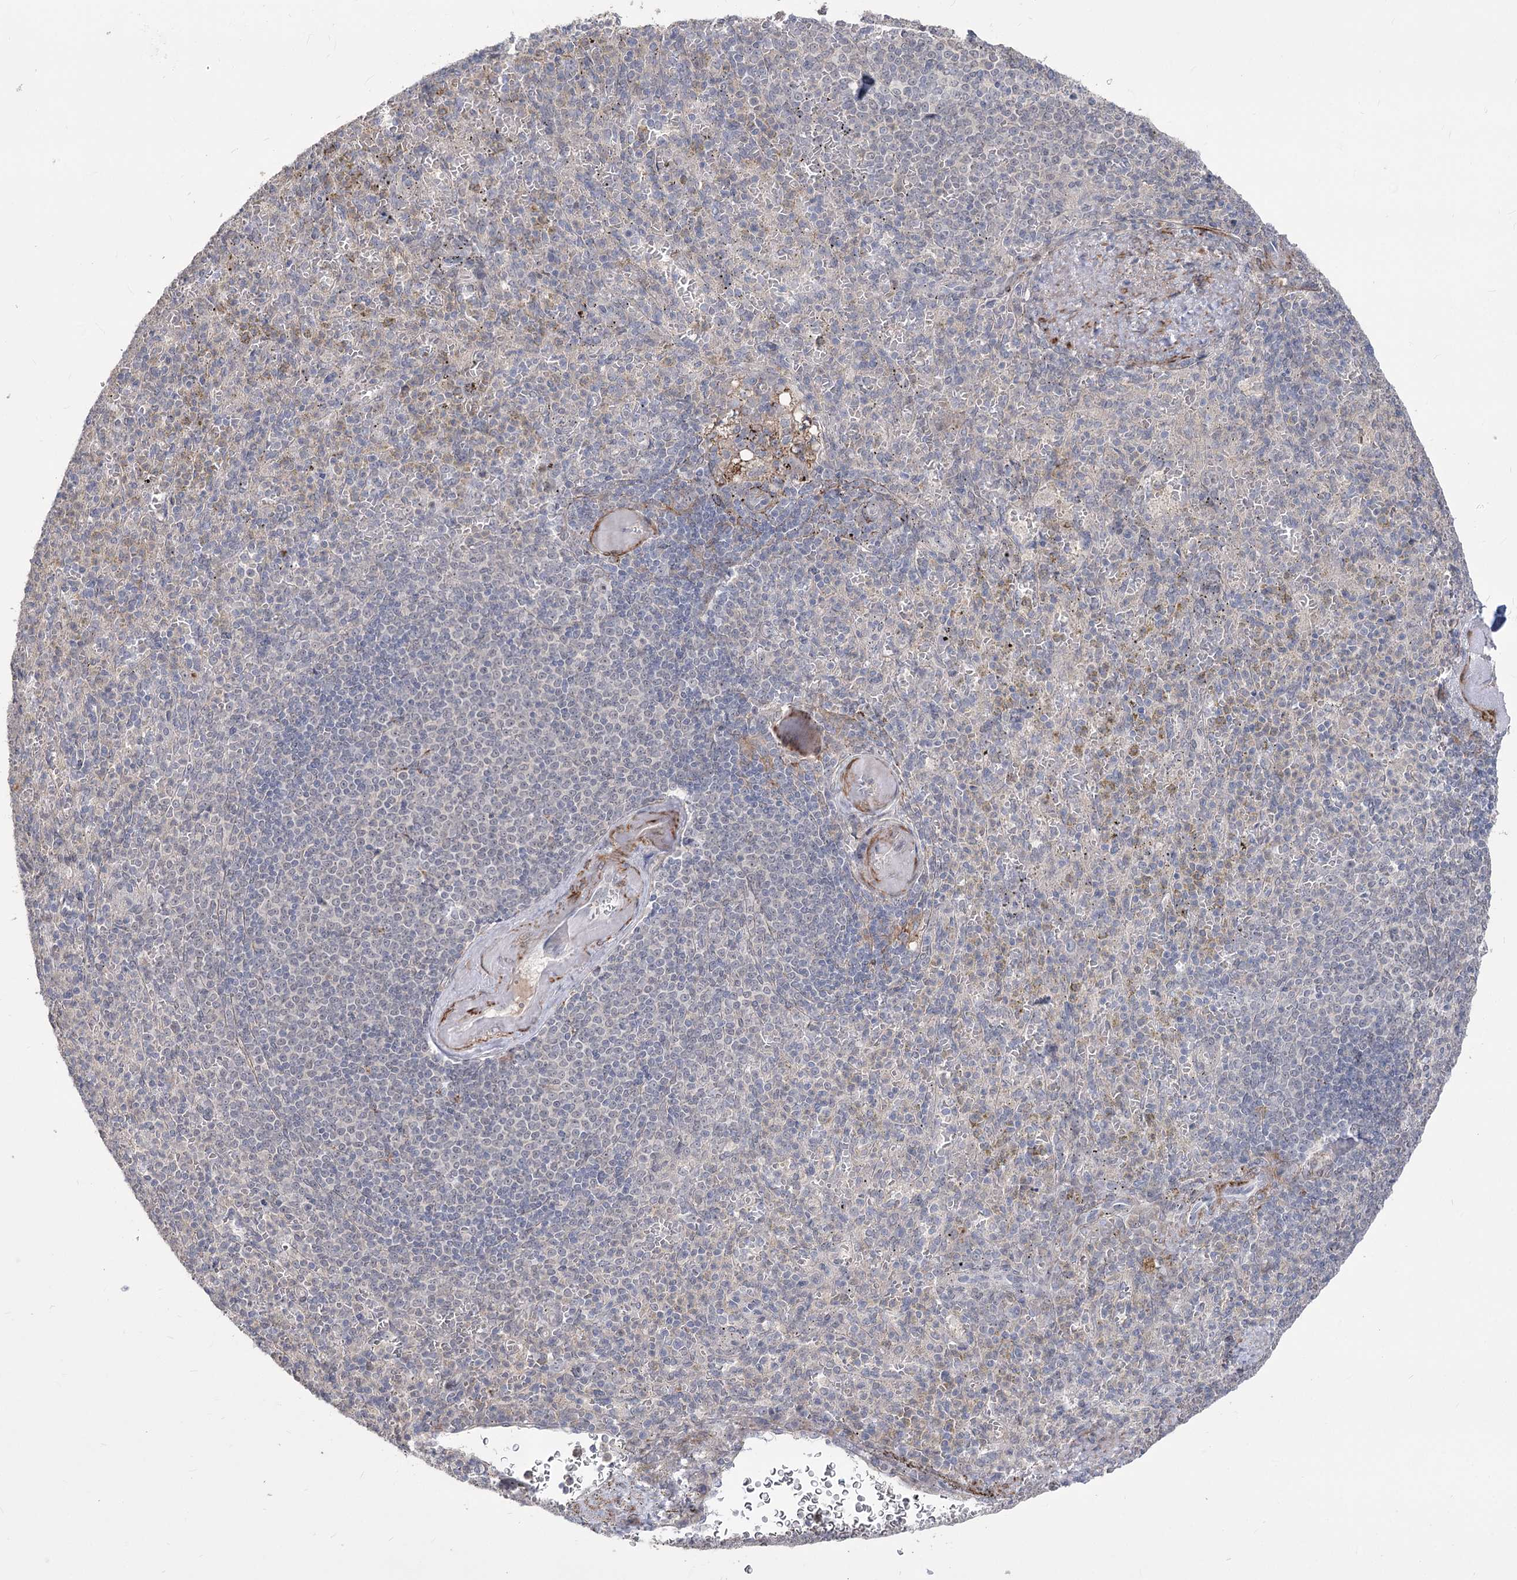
{"staining": {"intensity": "negative", "quantity": "none", "location": "none"}, "tissue": "spleen", "cell_type": "Cells in red pulp", "image_type": "normal", "snomed": [{"axis": "morphology", "description": "Normal tissue, NOS"}, {"axis": "topography", "description": "Spleen"}], "caption": "Immunohistochemistry photomicrograph of unremarkable spleen: human spleen stained with DAB (3,3'-diaminobenzidine) displays no significant protein positivity in cells in red pulp.", "gene": "ZSCAN23", "patient": {"sex": "female", "age": 74}}